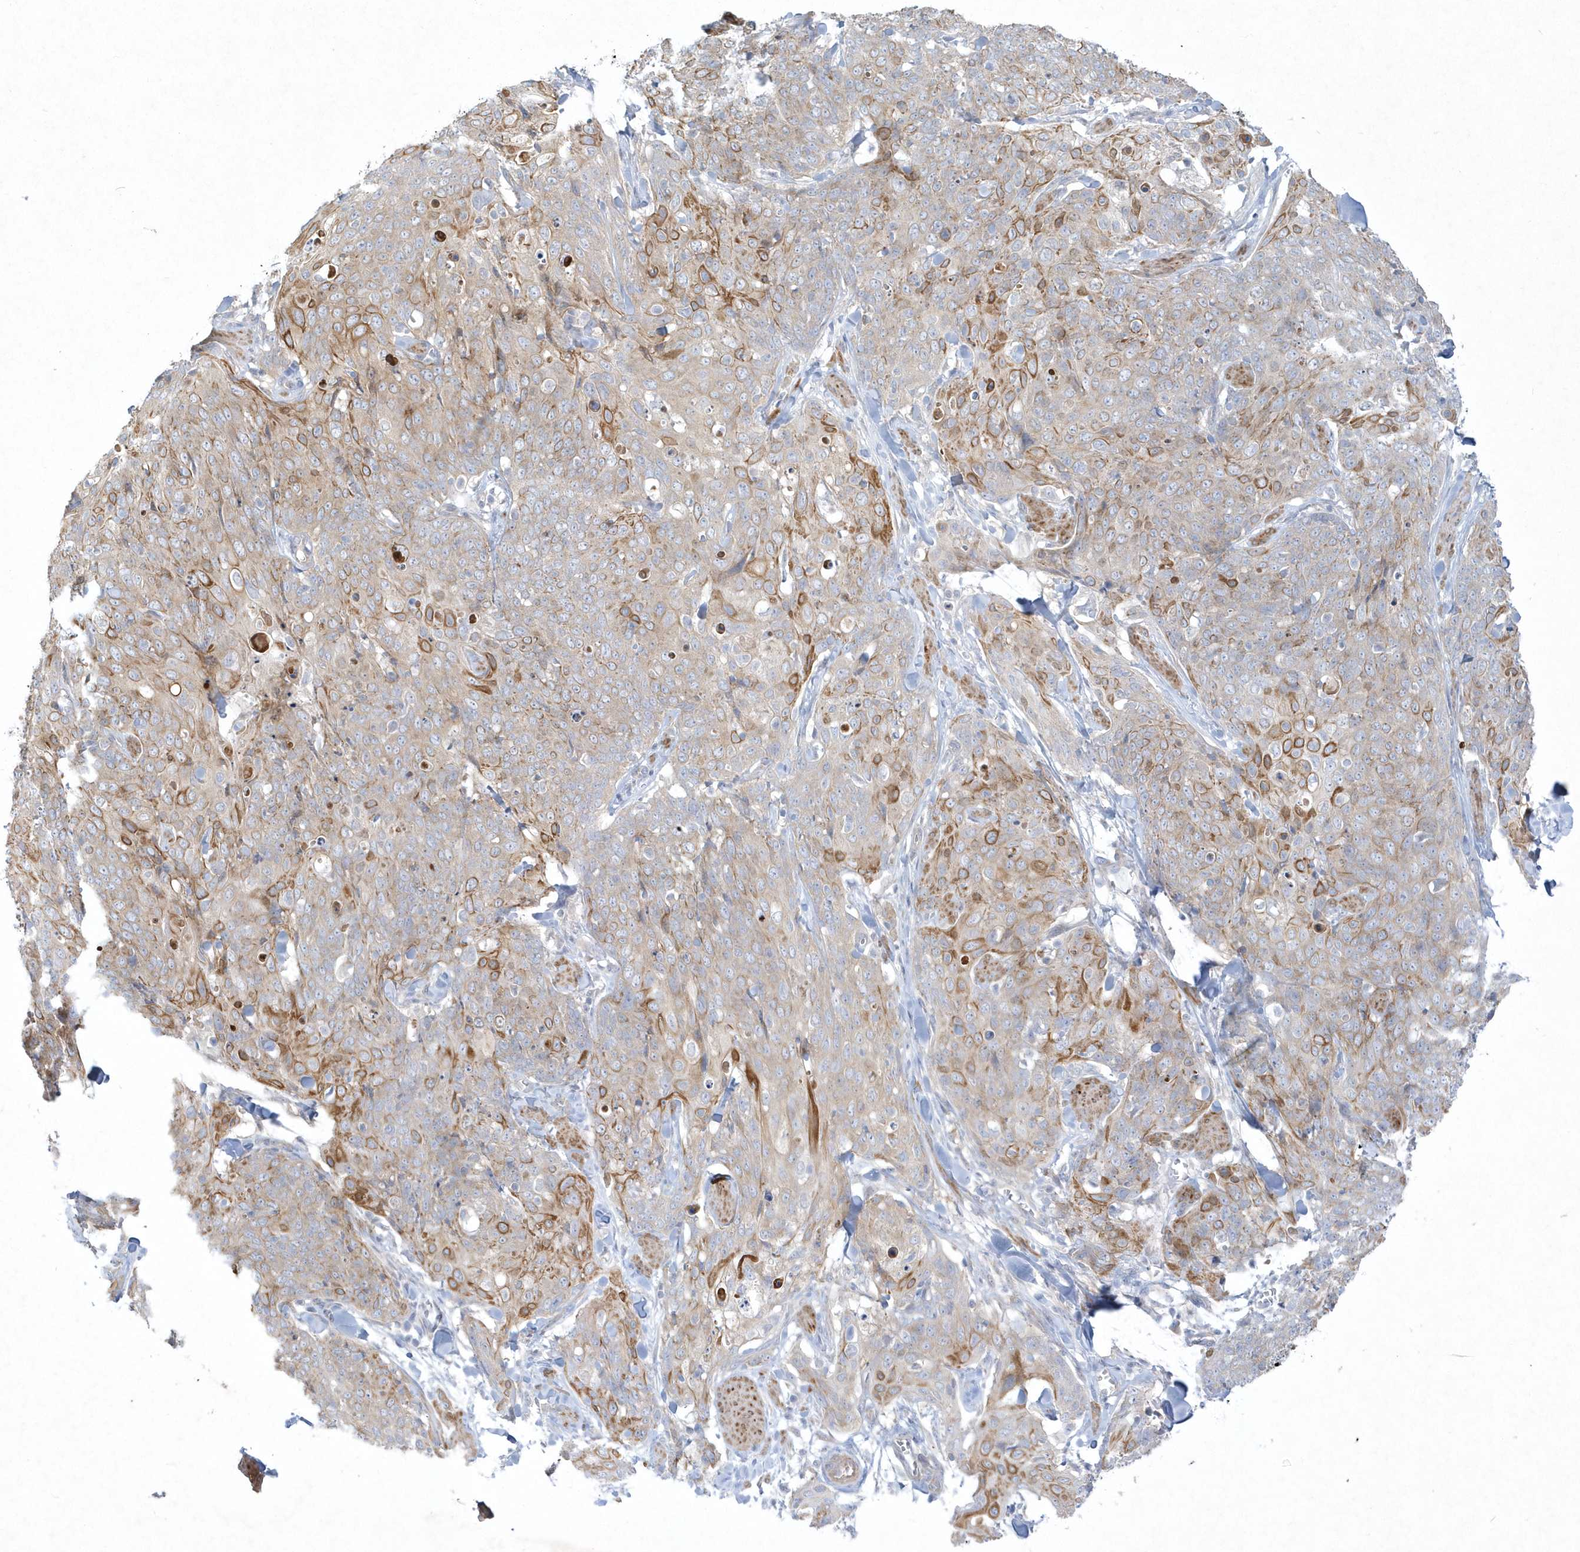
{"staining": {"intensity": "moderate", "quantity": "25%-75%", "location": "cytoplasmic/membranous"}, "tissue": "skin cancer", "cell_type": "Tumor cells", "image_type": "cancer", "snomed": [{"axis": "morphology", "description": "Squamous cell carcinoma, NOS"}, {"axis": "topography", "description": "Skin"}, {"axis": "topography", "description": "Vulva"}], "caption": "Moderate cytoplasmic/membranous protein expression is appreciated in about 25%-75% of tumor cells in skin cancer.", "gene": "LARS1", "patient": {"sex": "female", "age": 85}}